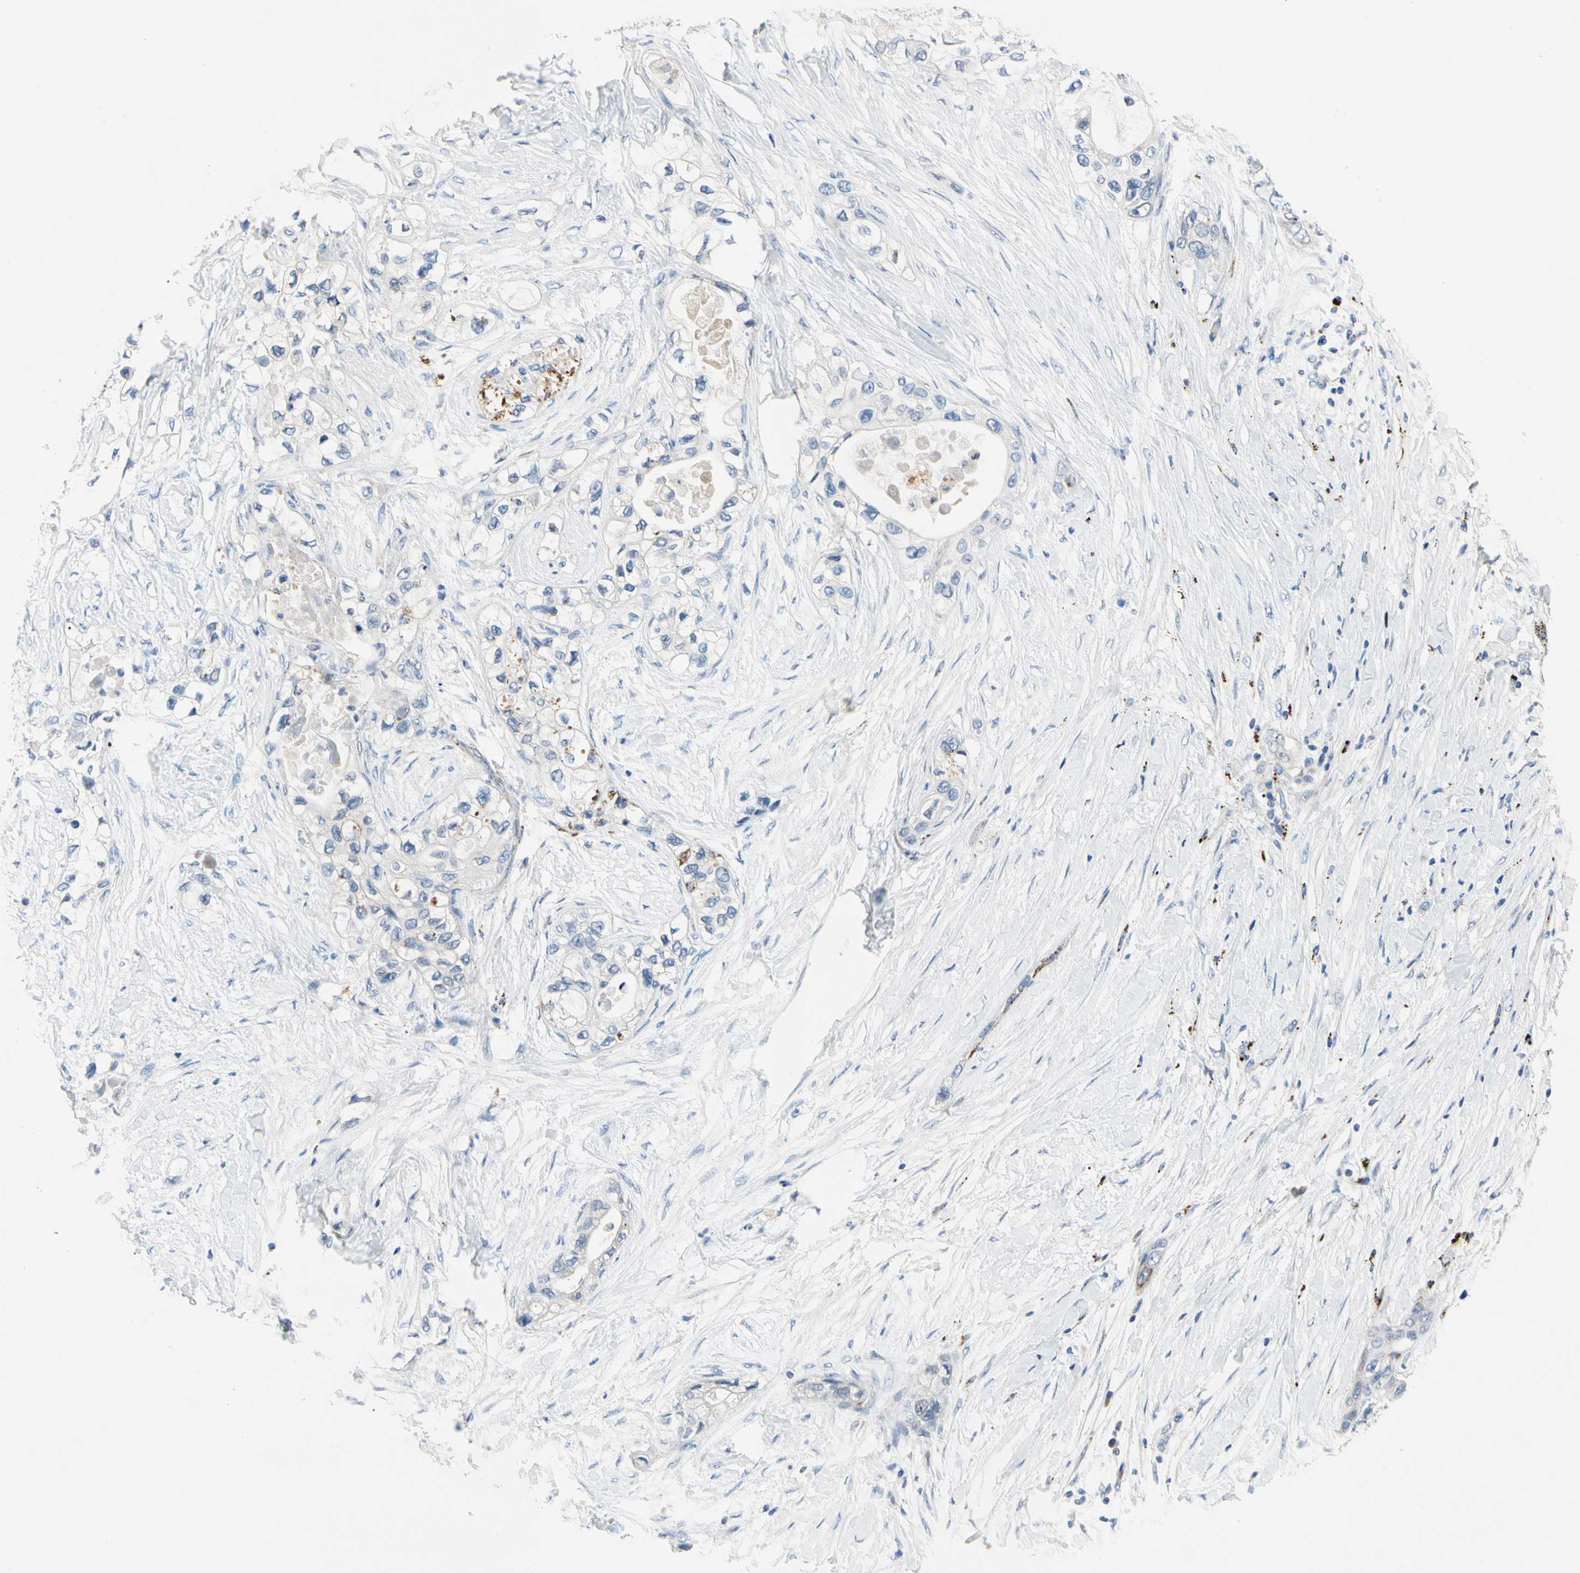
{"staining": {"intensity": "negative", "quantity": "none", "location": "none"}, "tissue": "pancreatic cancer", "cell_type": "Tumor cells", "image_type": "cancer", "snomed": [{"axis": "morphology", "description": "Adenocarcinoma, NOS"}, {"axis": "topography", "description": "Pancreas"}], "caption": "Immunohistochemistry of pancreatic cancer reveals no staining in tumor cells.", "gene": "RETSAT", "patient": {"sex": "female", "age": 70}}